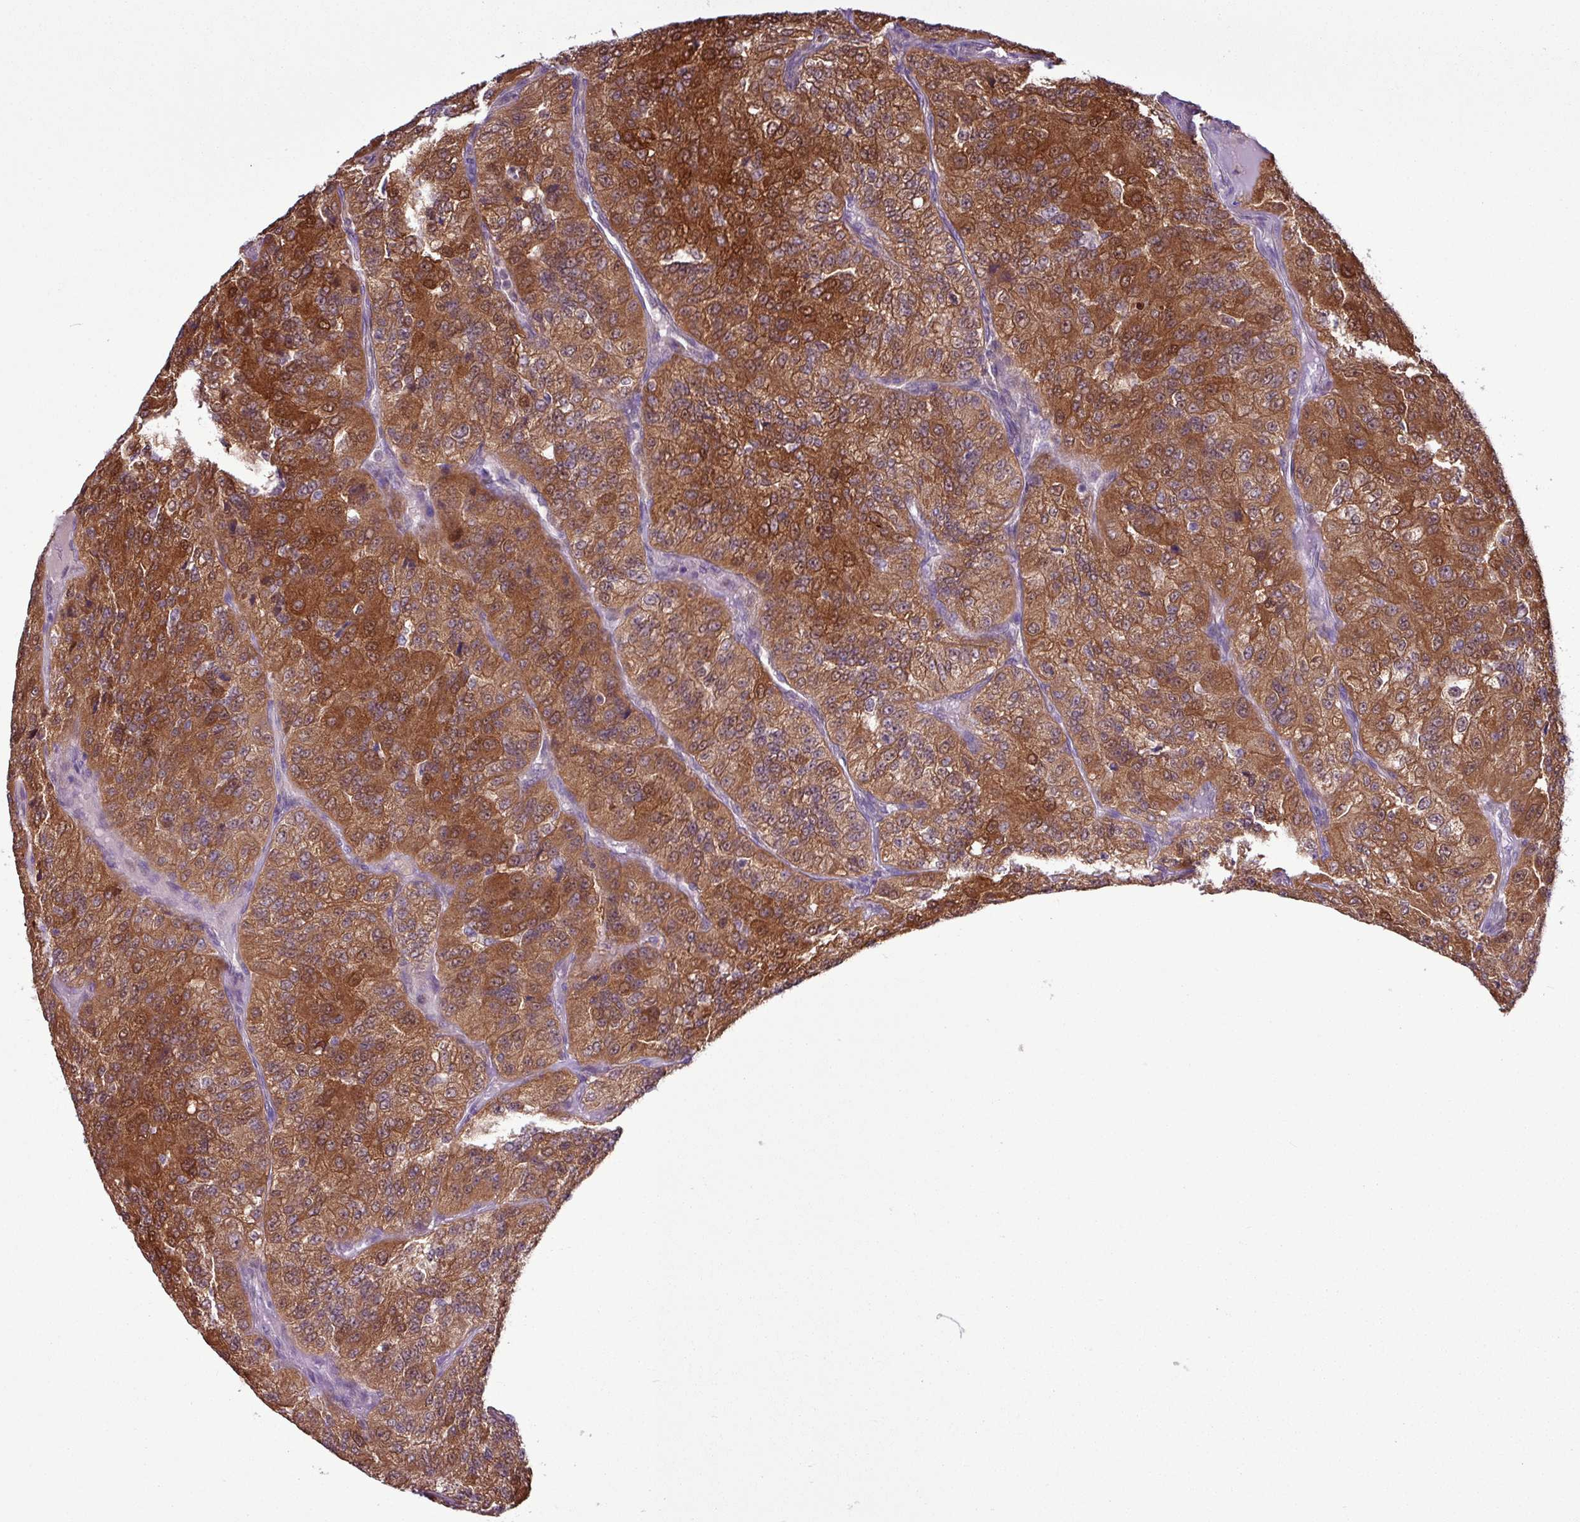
{"staining": {"intensity": "strong", "quantity": ">75%", "location": "cytoplasmic/membranous"}, "tissue": "renal cancer", "cell_type": "Tumor cells", "image_type": "cancer", "snomed": [{"axis": "morphology", "description": "Adenocarcinoma, NOS"}, {"axis": "topography", "description": "Kidney"}], "caption": "IHC of human adenocarcinoma (renal) demonstrates high levels of strong cytoplasmic/membranous expression in approximately >75% of tumor cells. The staining was performed using DAB (3,3'-diaminobenzidine), with brown indicating positive protein expression. Nuclei are stained blue with hematoxylin.", "gene": "ZNF217", "patient": {"sex": "female", "age": 63}}